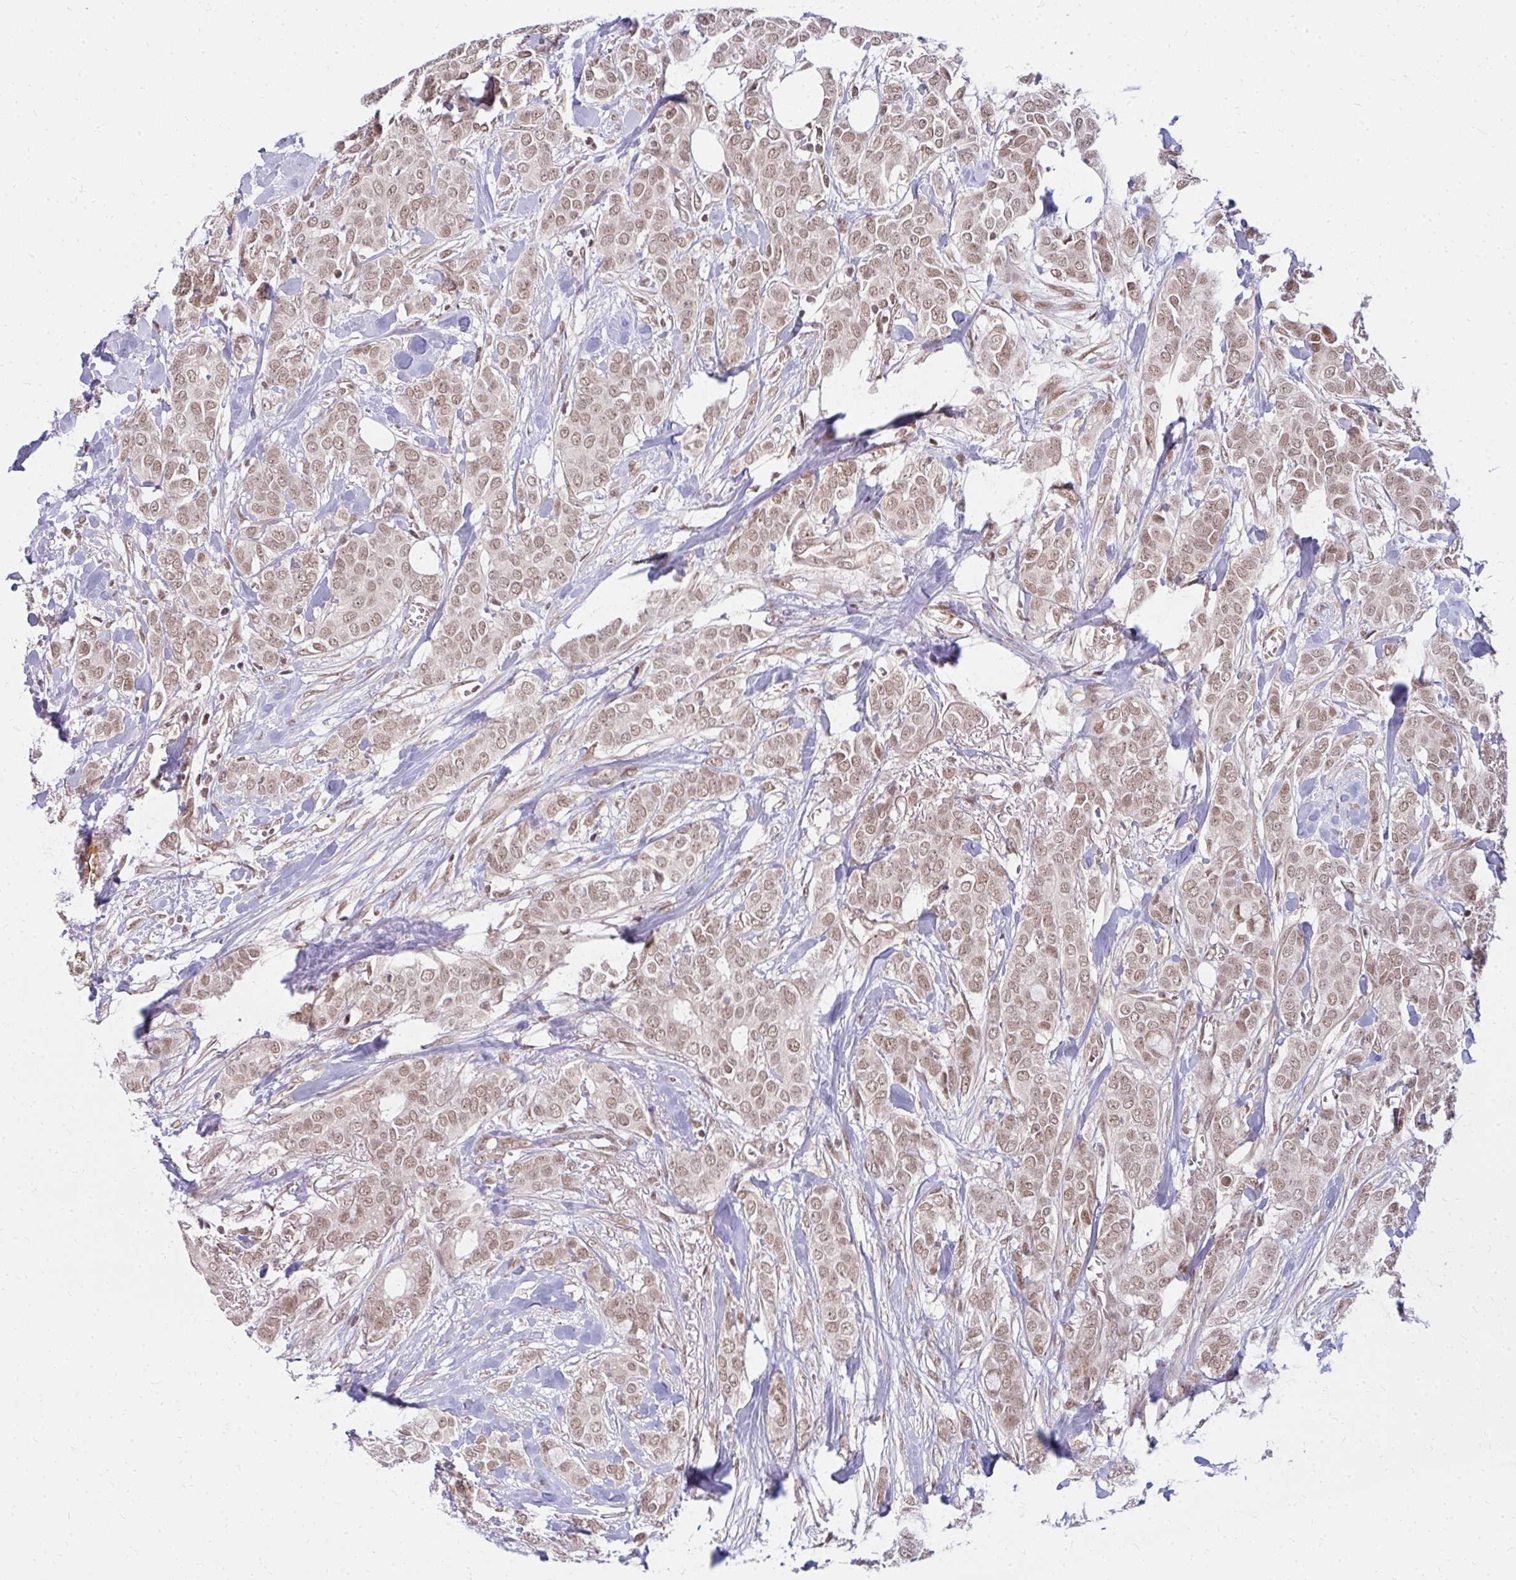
{"staining": {"intensity": "moderate", "quantity": ">75%", "location": "nuclear"}, "tissue": "breast cancer", "cell_type": "Tumor cells", "image_type": "cancer", "snomed": [{"axis": "morphology", "description": "Duct carcinoma"}, {"axis": "topography", "description": "Breast"}], "caption": "Protein staining of breast intraductal carcinoma tissue exhibits moderate nuclear positivity in approximately >75% of tumor cells.", "gene": "GTF3C6", "patient": {"sex": "female", "age": 84}}